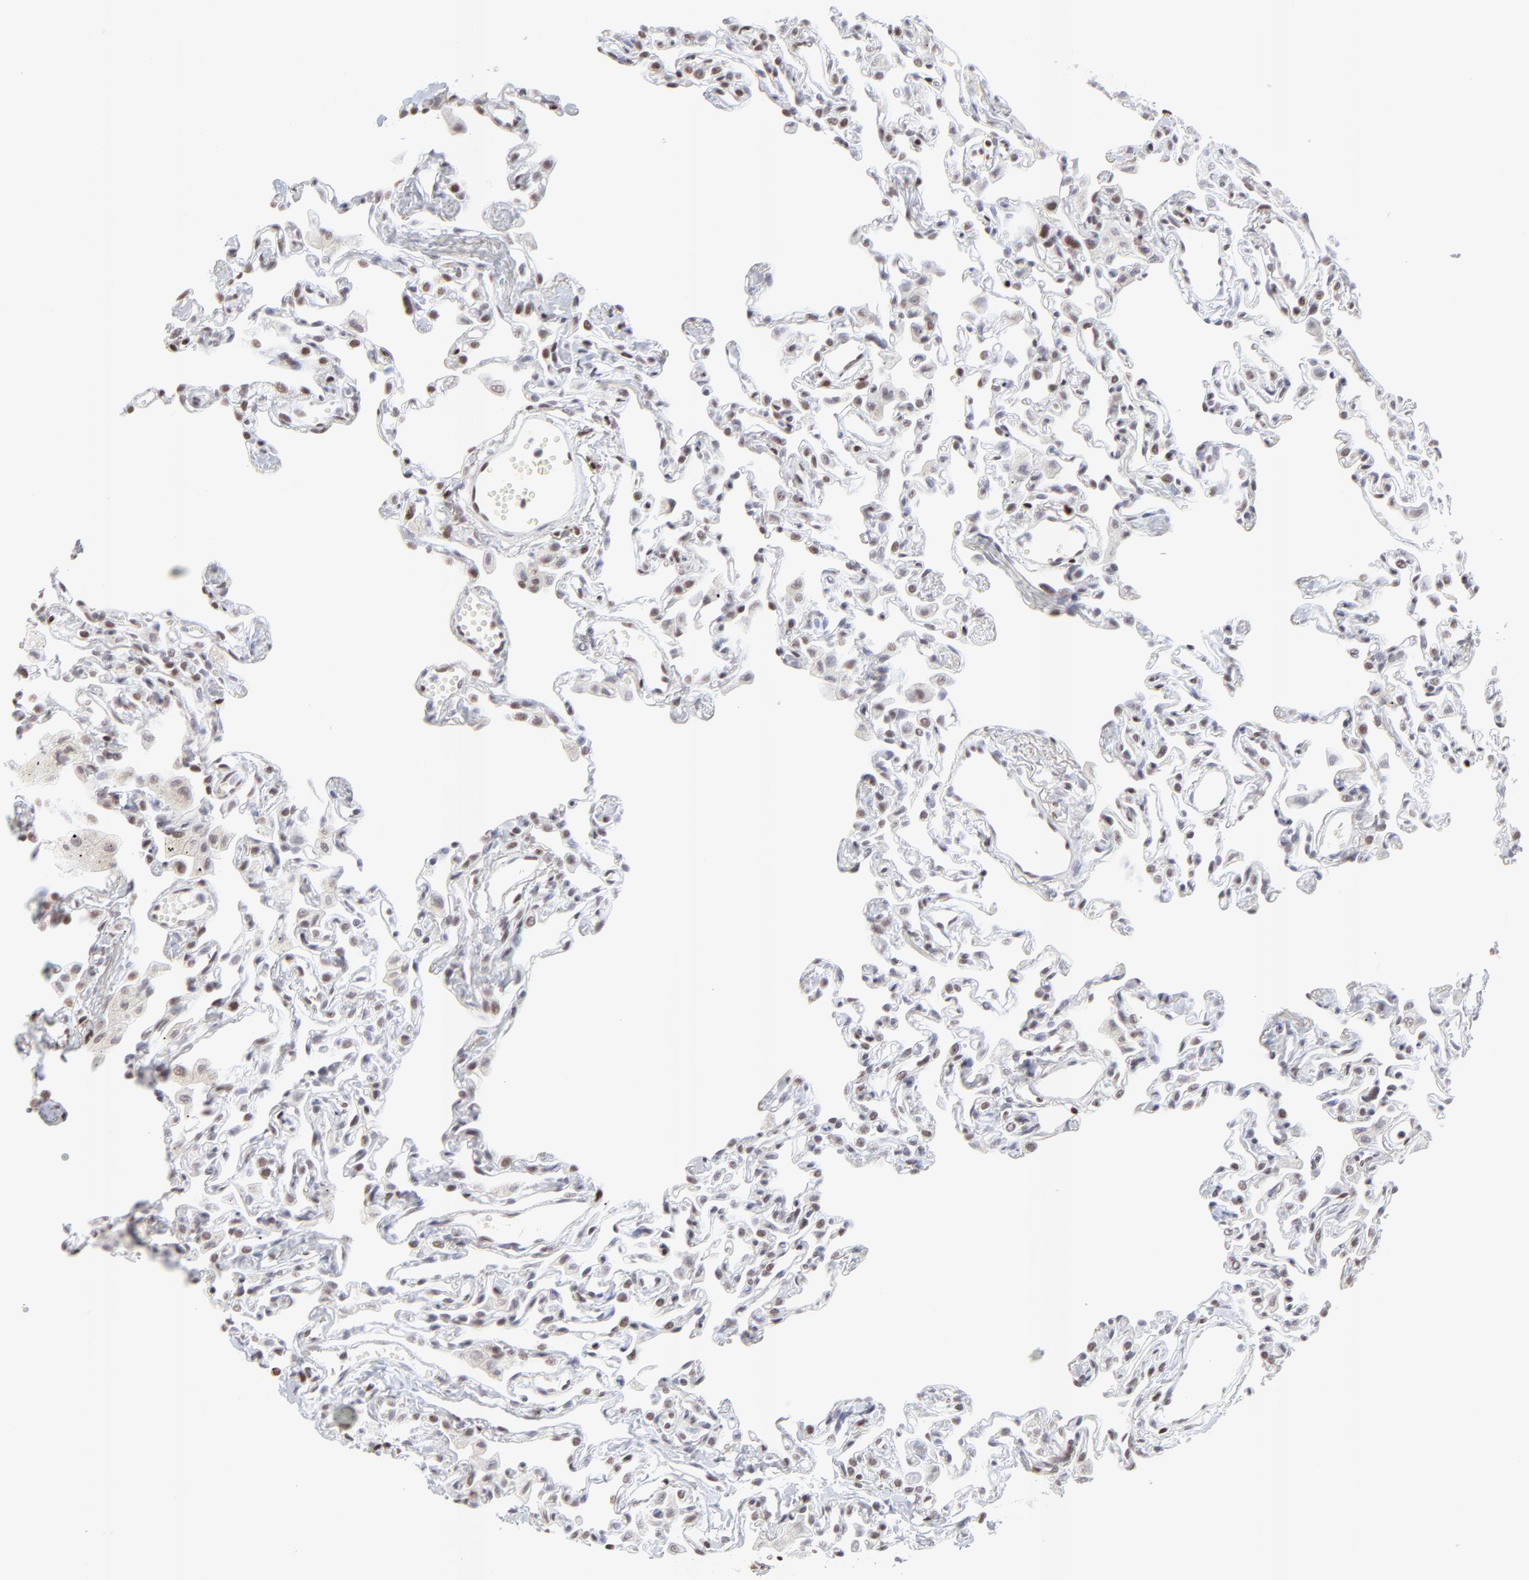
{"staining": {"intensity": "moderate", "quantity": "25%-75%", "location": "nuclear"}, "tissue": "lung", "cell_type": "Alveolar cells", "image_type": "normal", "snomed": [{"axis": "morphology", "description": "Normal tissue, NOS"}, {"axis": "topography", "description": "Lung"}], "caption": "The immunohistochemical stain shows moderate nuclear staining in alveolar cells of normal lung.", "gene": "PARP1", "patient": {"sex": "female", "age": 49}}